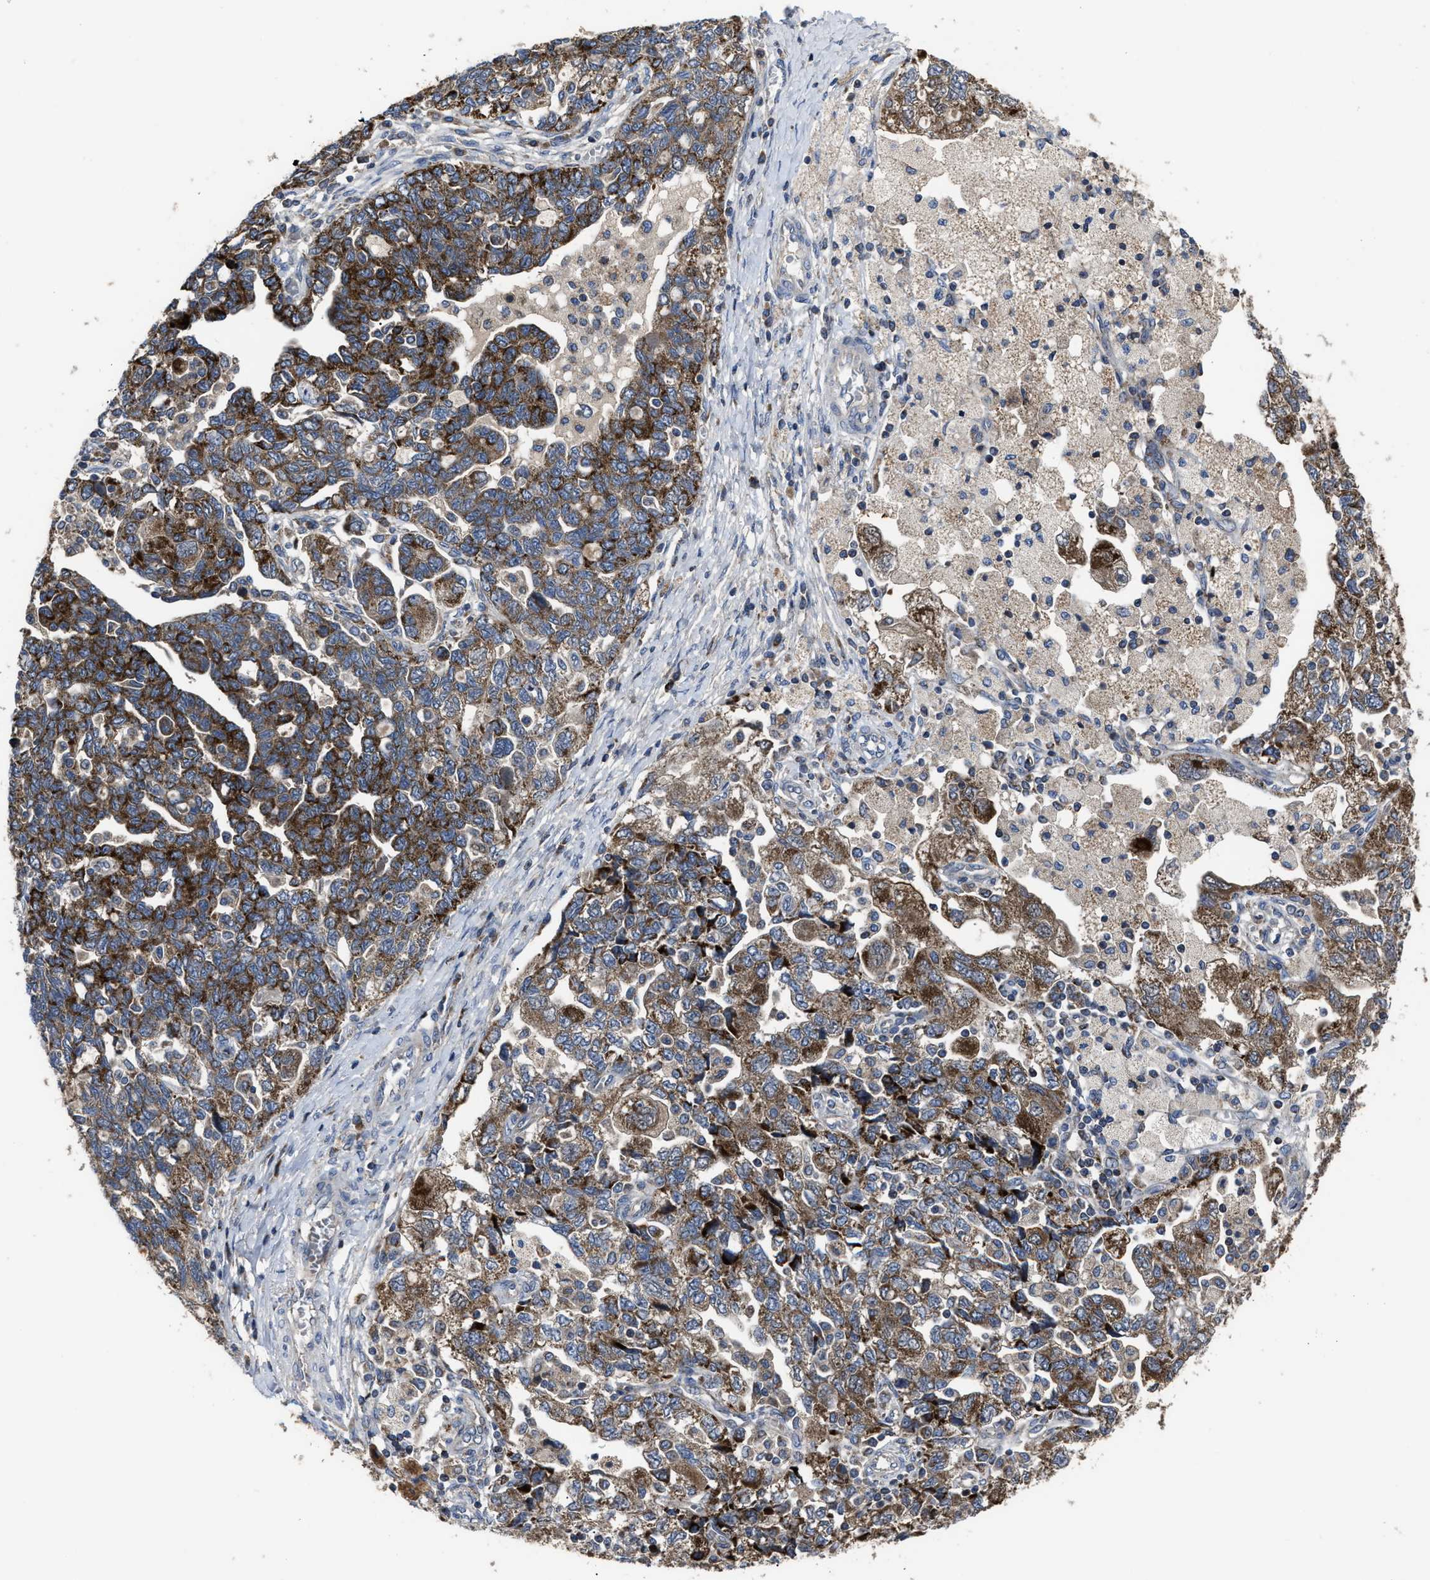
{"staining": {"intensity": "moderate", "quantity": ">75%", "location": "cytoplasmic/membranous"}, "tissue": "ovarian cancer", "cell_type": "Tumor cells", "image_type": "cancer", "snomed": [{"axis": "morphology", "description": "Carcinoma, NOS"}, {"axis": "morphology", "description": "Cystadenocarcinoma, serous, NOS"}, {"axis": "topography", "description": "Ovary"}], "caption": "Moderate cytoplasmic/membranous staining is identified in approximately >75% of tumor cells in ovarian cancer (carcinoma).", "gene": "PASK", "patient": {"sex": "female", "age": 69}}